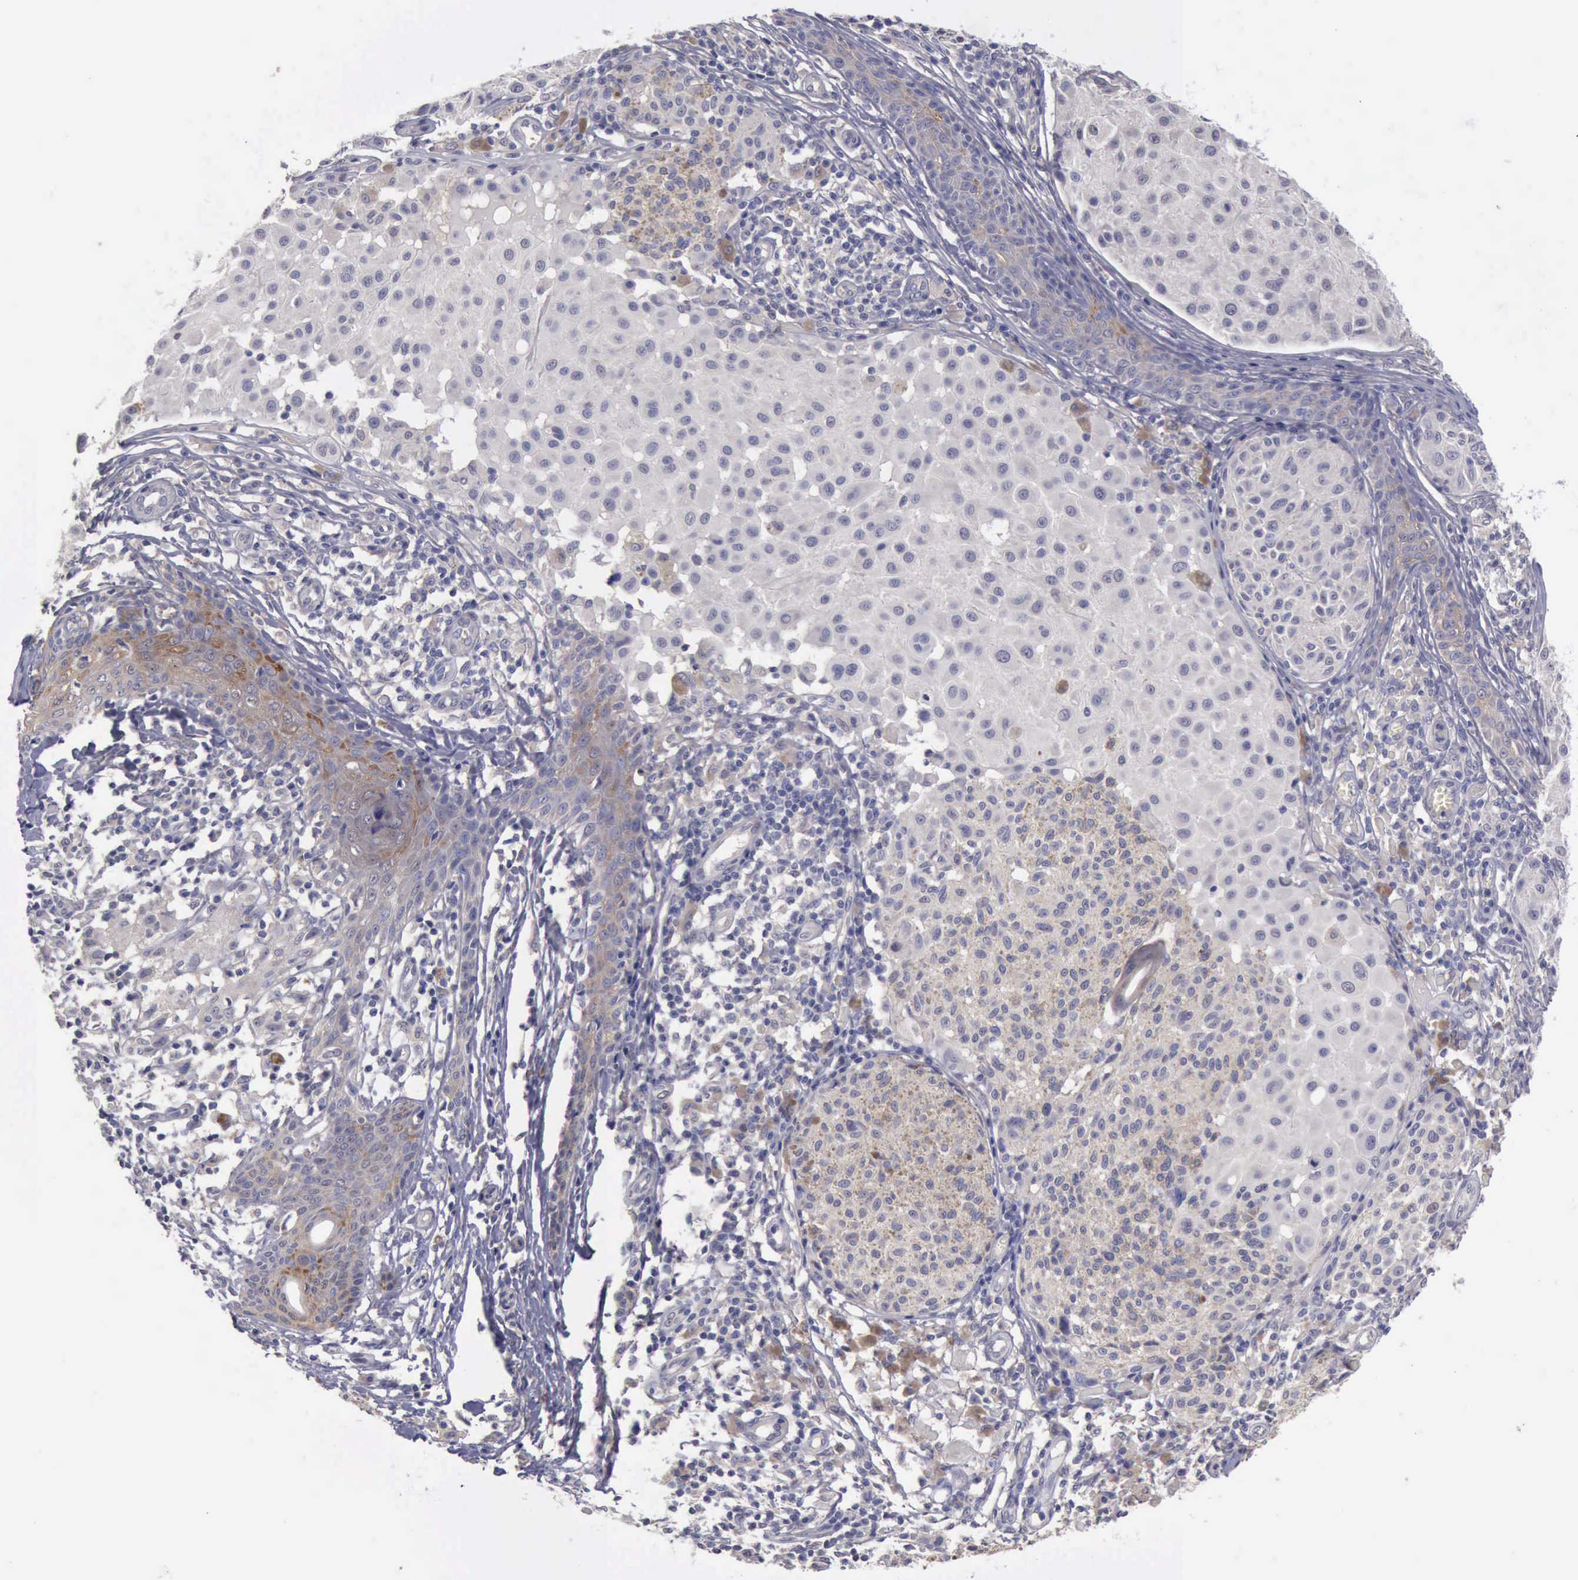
{"staining": {"intensity": "negative", "quantity": "none", "location": "none"}, "tissue": "melanoma", "cell_type": "Tumor cells", "image_type": "cancer", "snomed": [{"axis": "morphology", "description": "Malignant melanoma, NOS"}, {"axis": "topography", "description": "Skin"}], "caption": "Immunohistochemical staining of melanoma displays no significant positivity in tumor cells. (Stains: DAB immunohistochemistry (IHC) with hematoxylin counter stain, Microscopy: brightfield microscopy at high magnification).", "gene": "PHKA1", "patient": {"sex": "male", "age": 36}}